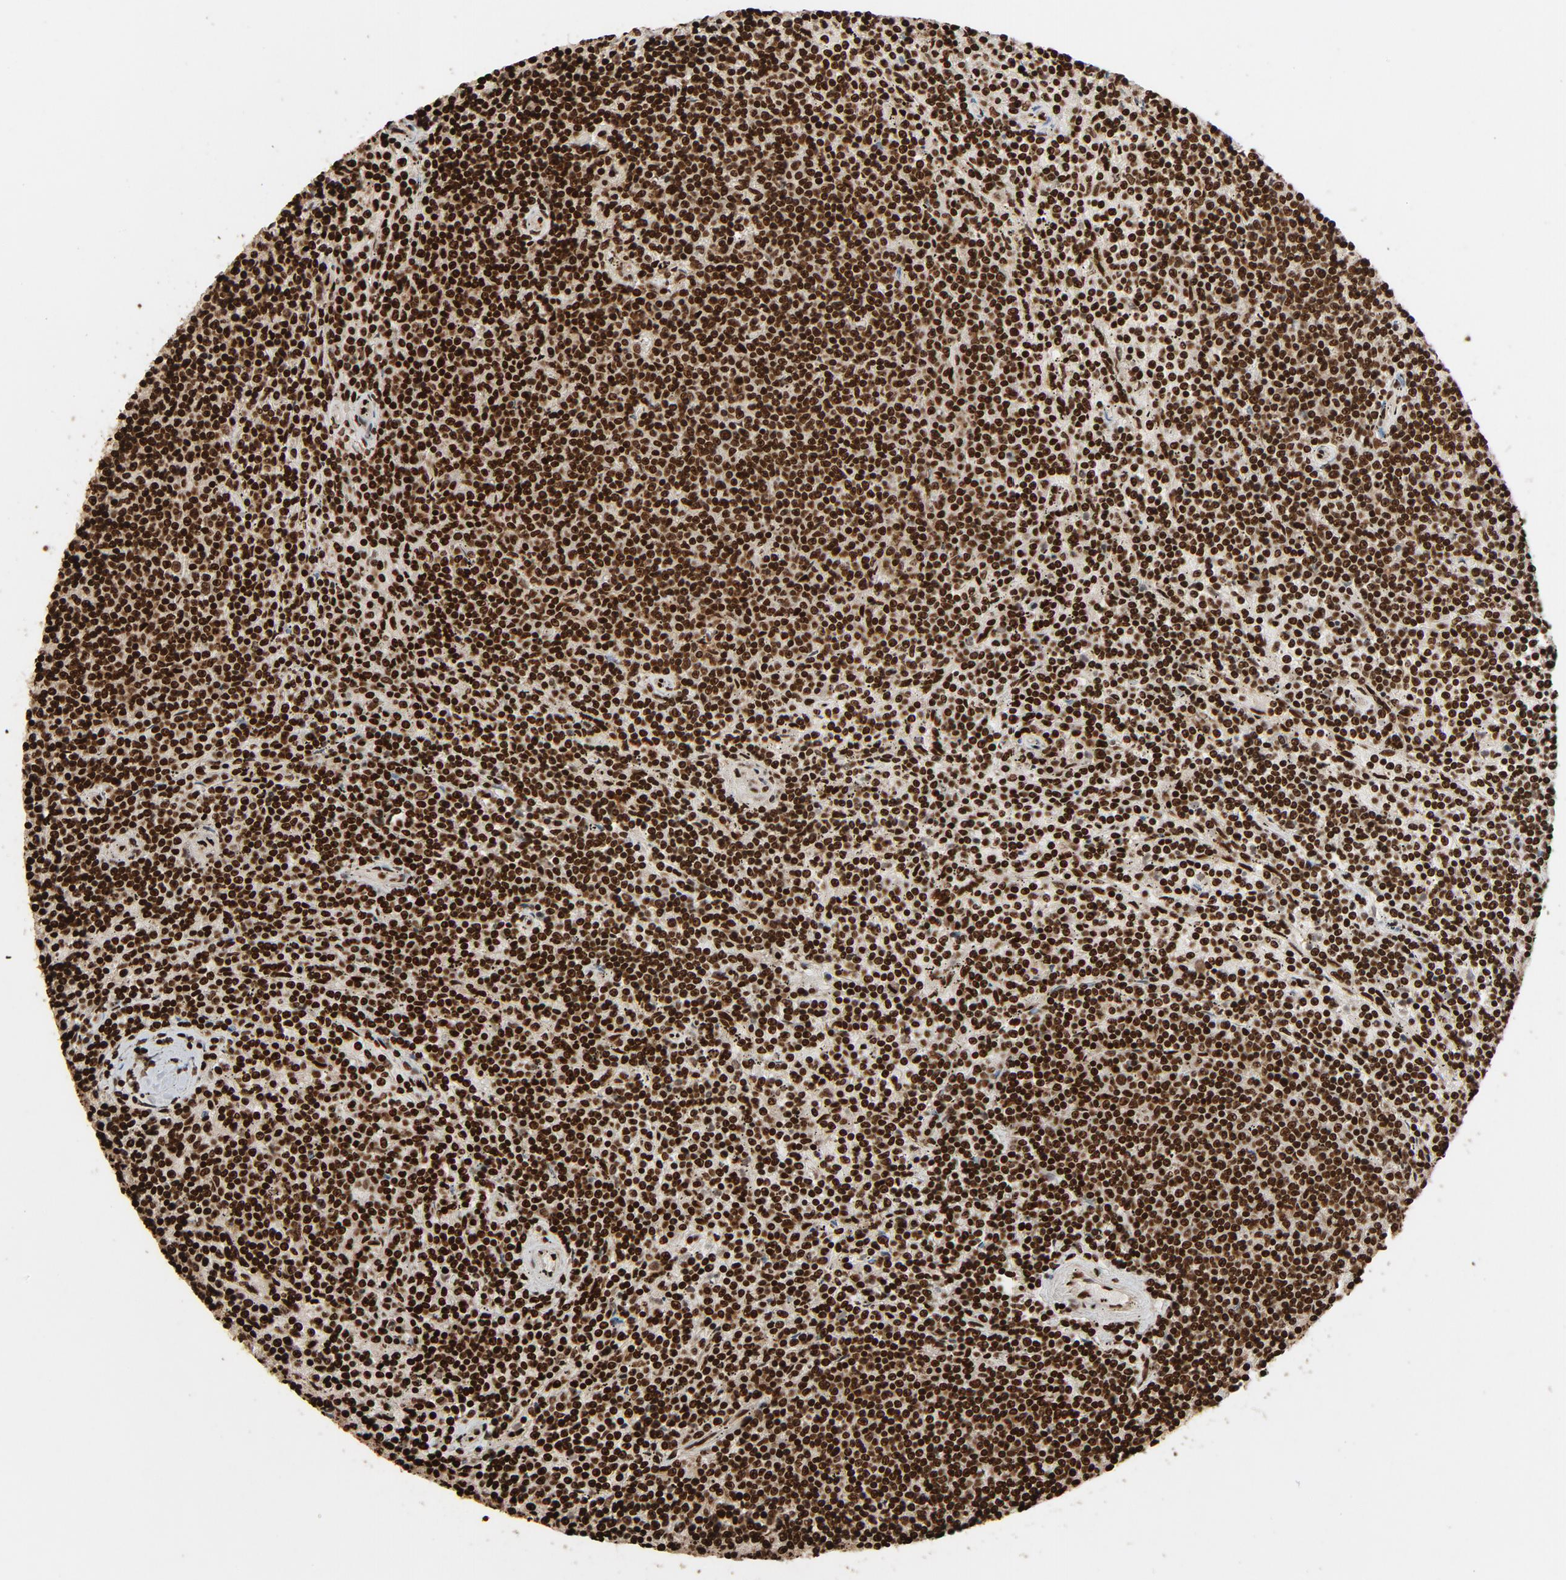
{"staining": {"intensity": "strong", "quantity": ">75%", "location": "nuclear"}, "tissue": "lymphoma", "cell_type": "Tumor cells", "image_type": "cancer", "snomed": [{"axis": "morphology", "description": "Malignant lymphoma, non-Hodgkin's type, Low grade"}, {"axis": "topography", "description": "Spleen"}], "caption": "Immunohistochemistry (IHC) staining of lymphoma, which displays high levels of strong nuclear positivity in about >75% of tumor cells indicating strong nuclear protein expression. The staining was performed using DAB (3,3'-diaminobenzidine) (brown) for protein detection and nuclei were counterstained in hematoxylin (blue).", "gene": "TP53BP1", "patient": {"sex": "female", "age": 50}}